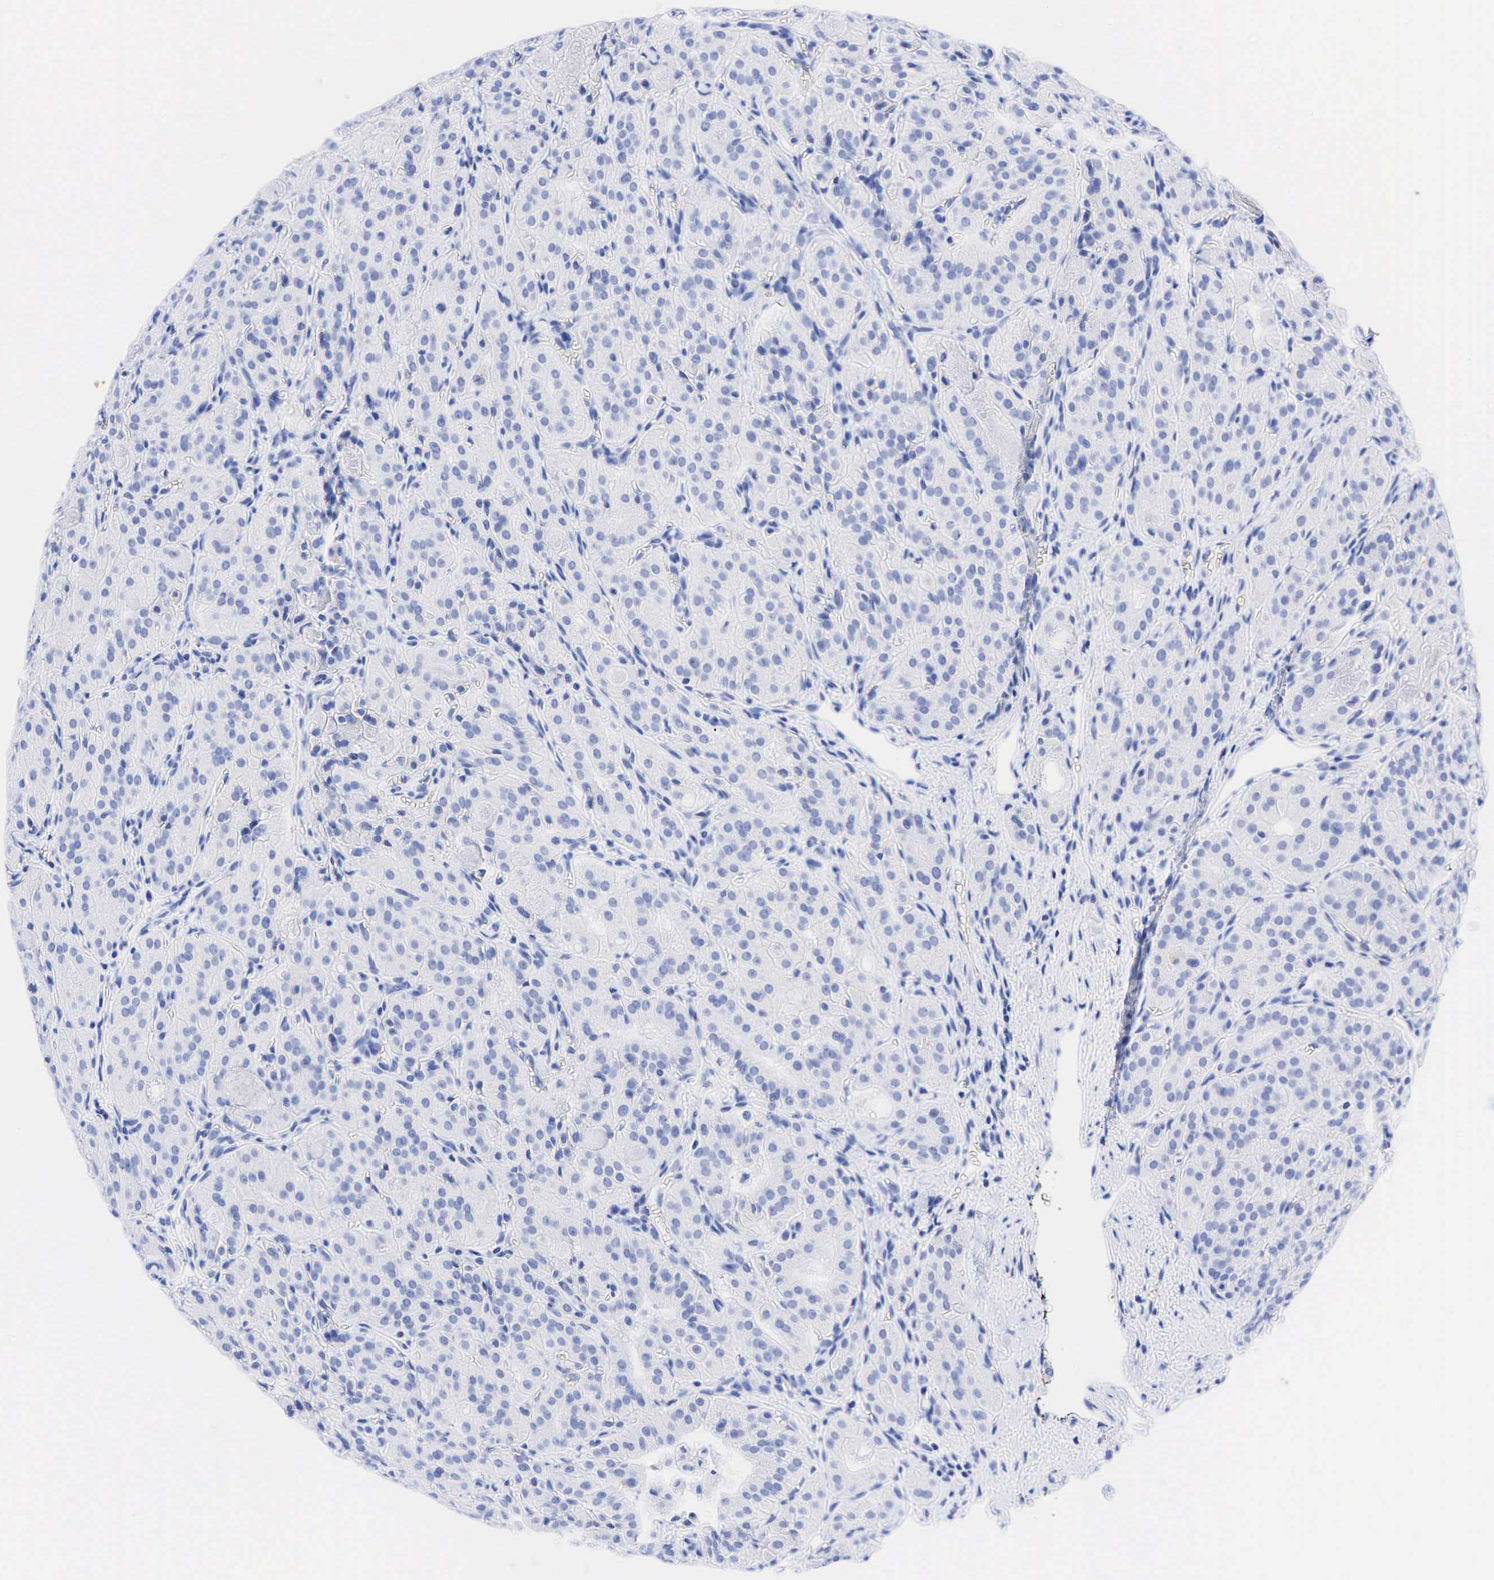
{"staining": {"intensity": "negative", "quantity": "none", "location": "none"}, "tissue": "thyroid cancer", "cell_type": "Tumor cells", "image_type": "cancer", "snomed": [{"axis": "morphology", "description": "Carcinoma, NOS"}, {"axis": "topography", "description": "Thyroid gland"}], "caption": "Tumor cells show no significant protein positivity in thyroid cancer. The staining was performed using DAB to visualize the protein expression in brown, while the nuclei were stained in blue with hematoxylin (Magnification: 20x).", "gene": "CHGA", "patient": {"sex": "male", "age": 76}}